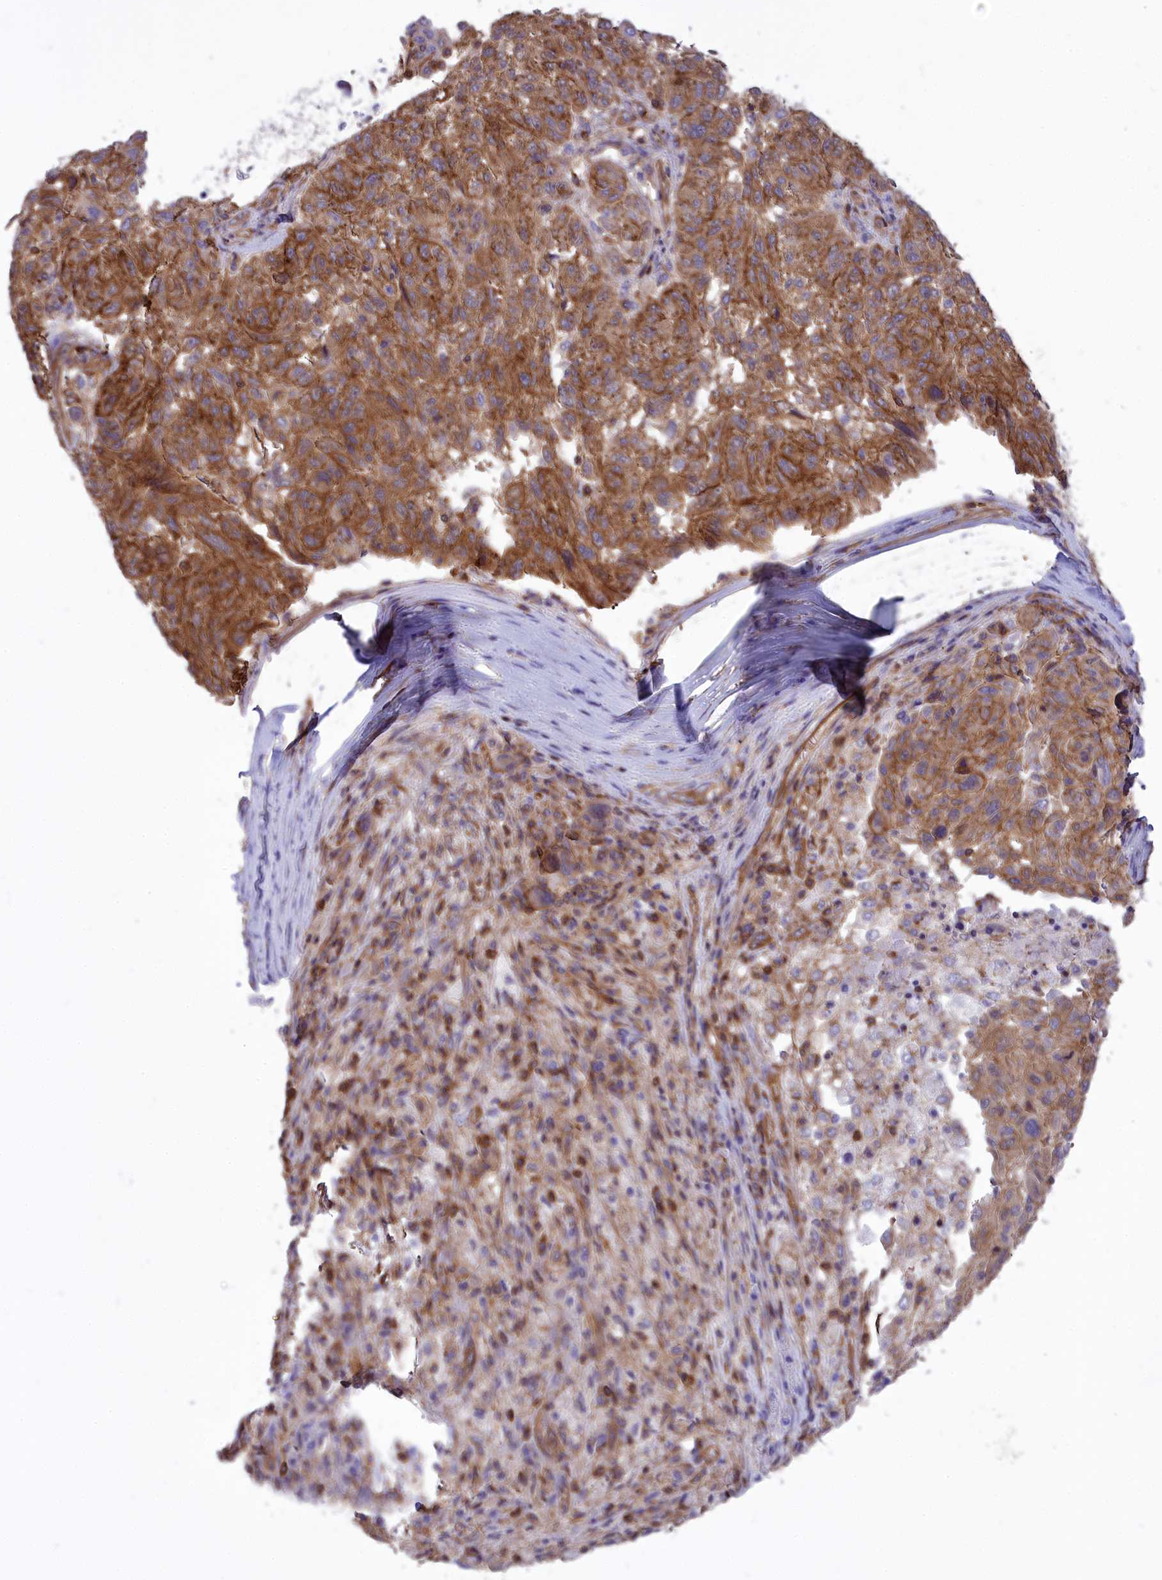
{"staining": {"intensity": "moderate", "quantity": ">75%", "location": "cytoplasmic/membranous"}, "tissue": "melanoma", "cell_type": "Tumor cells", "image_type": "cancer", "snomed": [{"axis": "morphology", "description": "Malignant melanoma, NOS"}, {"axis": "topography", "description": "Skin"}], "caption": "The immunohistochemical stain highlights moderate cytoplasmic/membranous staining in tumor cells of malignant melanoma tissue.", "gene": "SEPTIN9", "patient": {"sex": "male", "age": 53}}